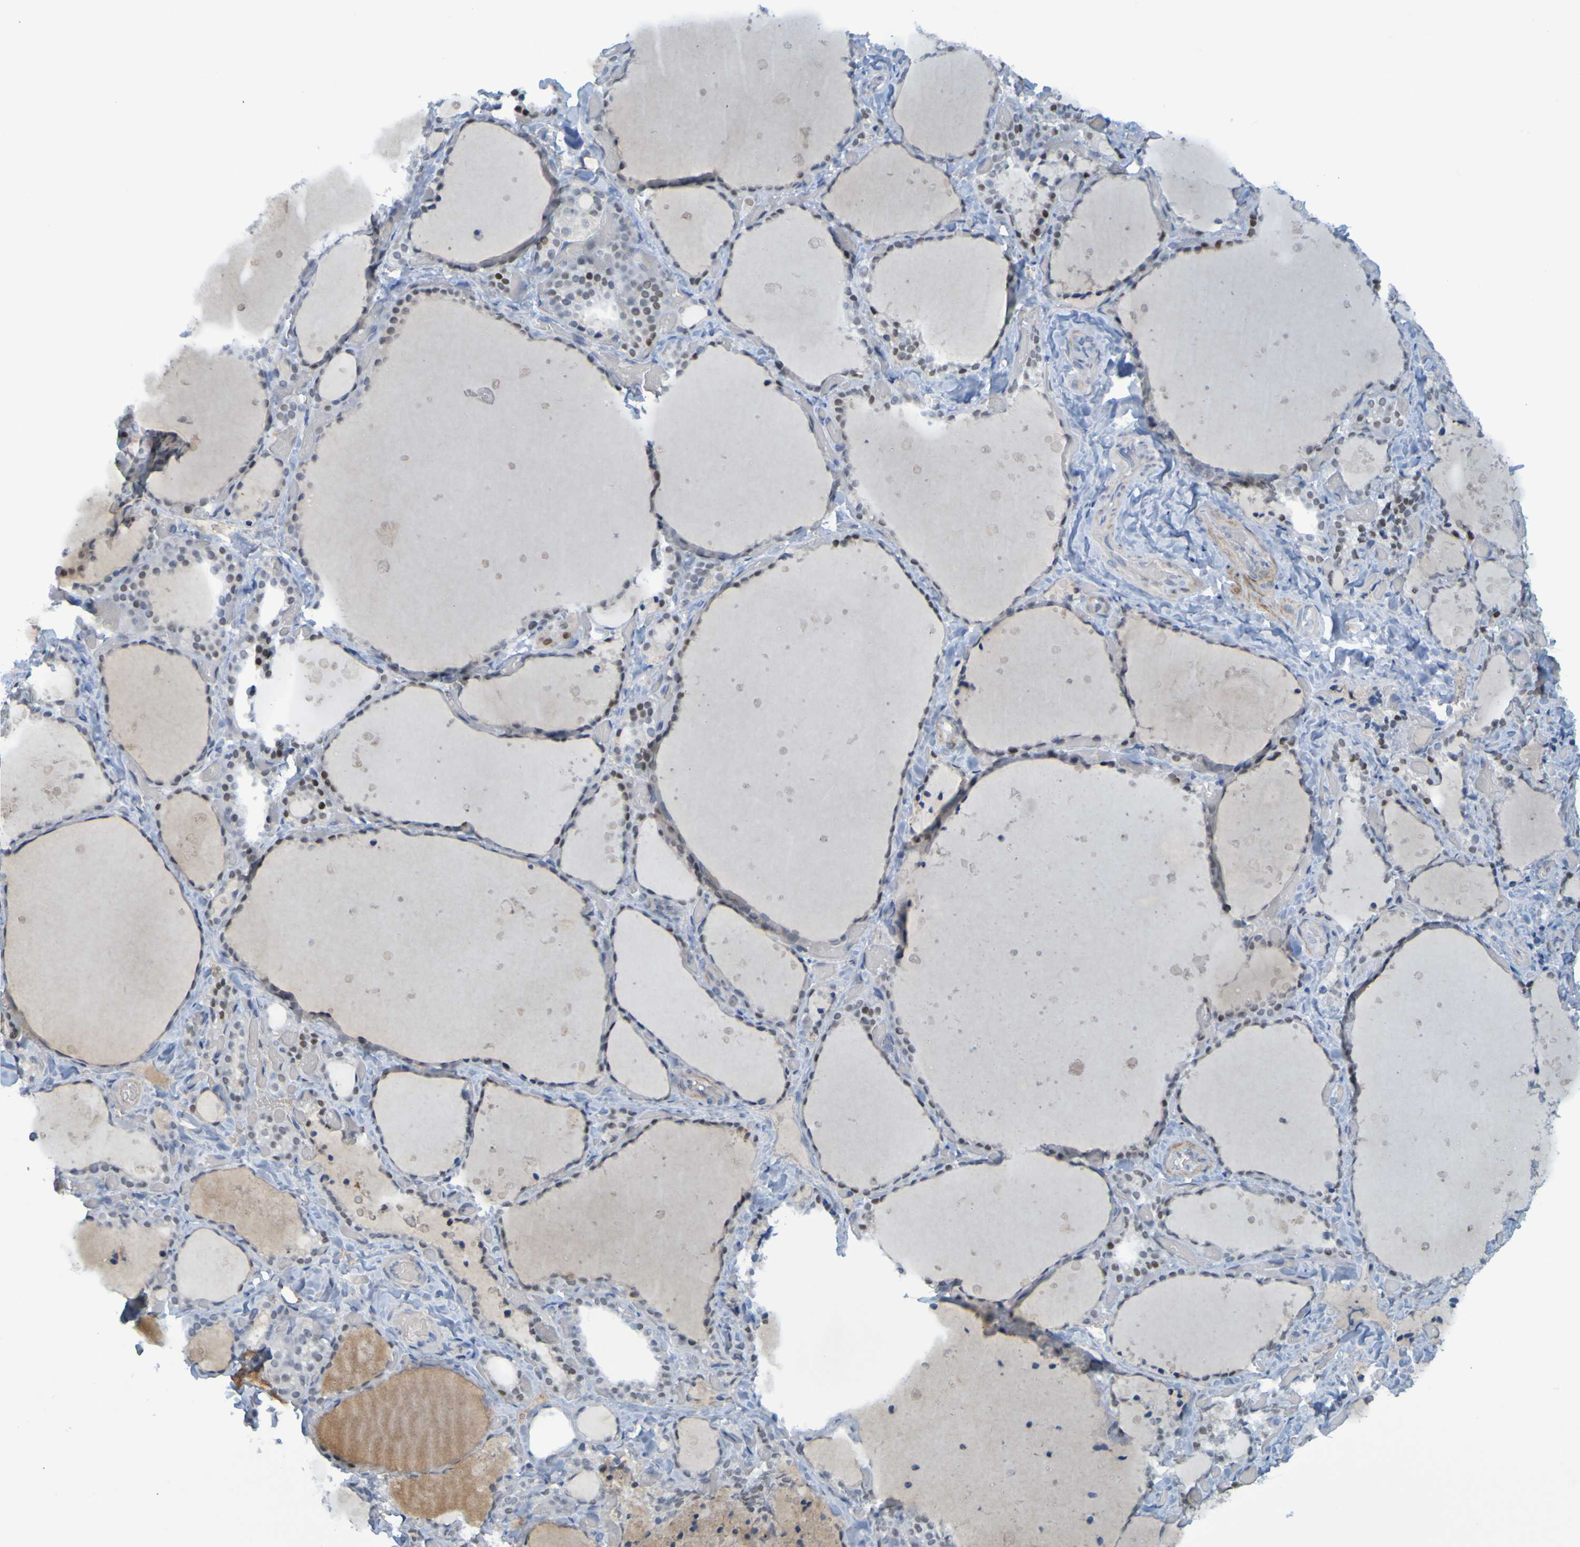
{"staining": {"intensity": "weak", "quantity": "<25%", "location": "nuclear"}, "tissue": "thyroid gland", "cell_type": "Glandular cells", "image_type": "normal", "snomed": [{"axis": "morphology", "description": "Normal tissue, NOS"}, {"axis": "topography", "description": "Thyroid gland"}], "caption": "The image exhibits no significant expression in glandular cells of thyroid gland.", "gene": "USP36", "patient": {"sex": "female", "age": 44}}